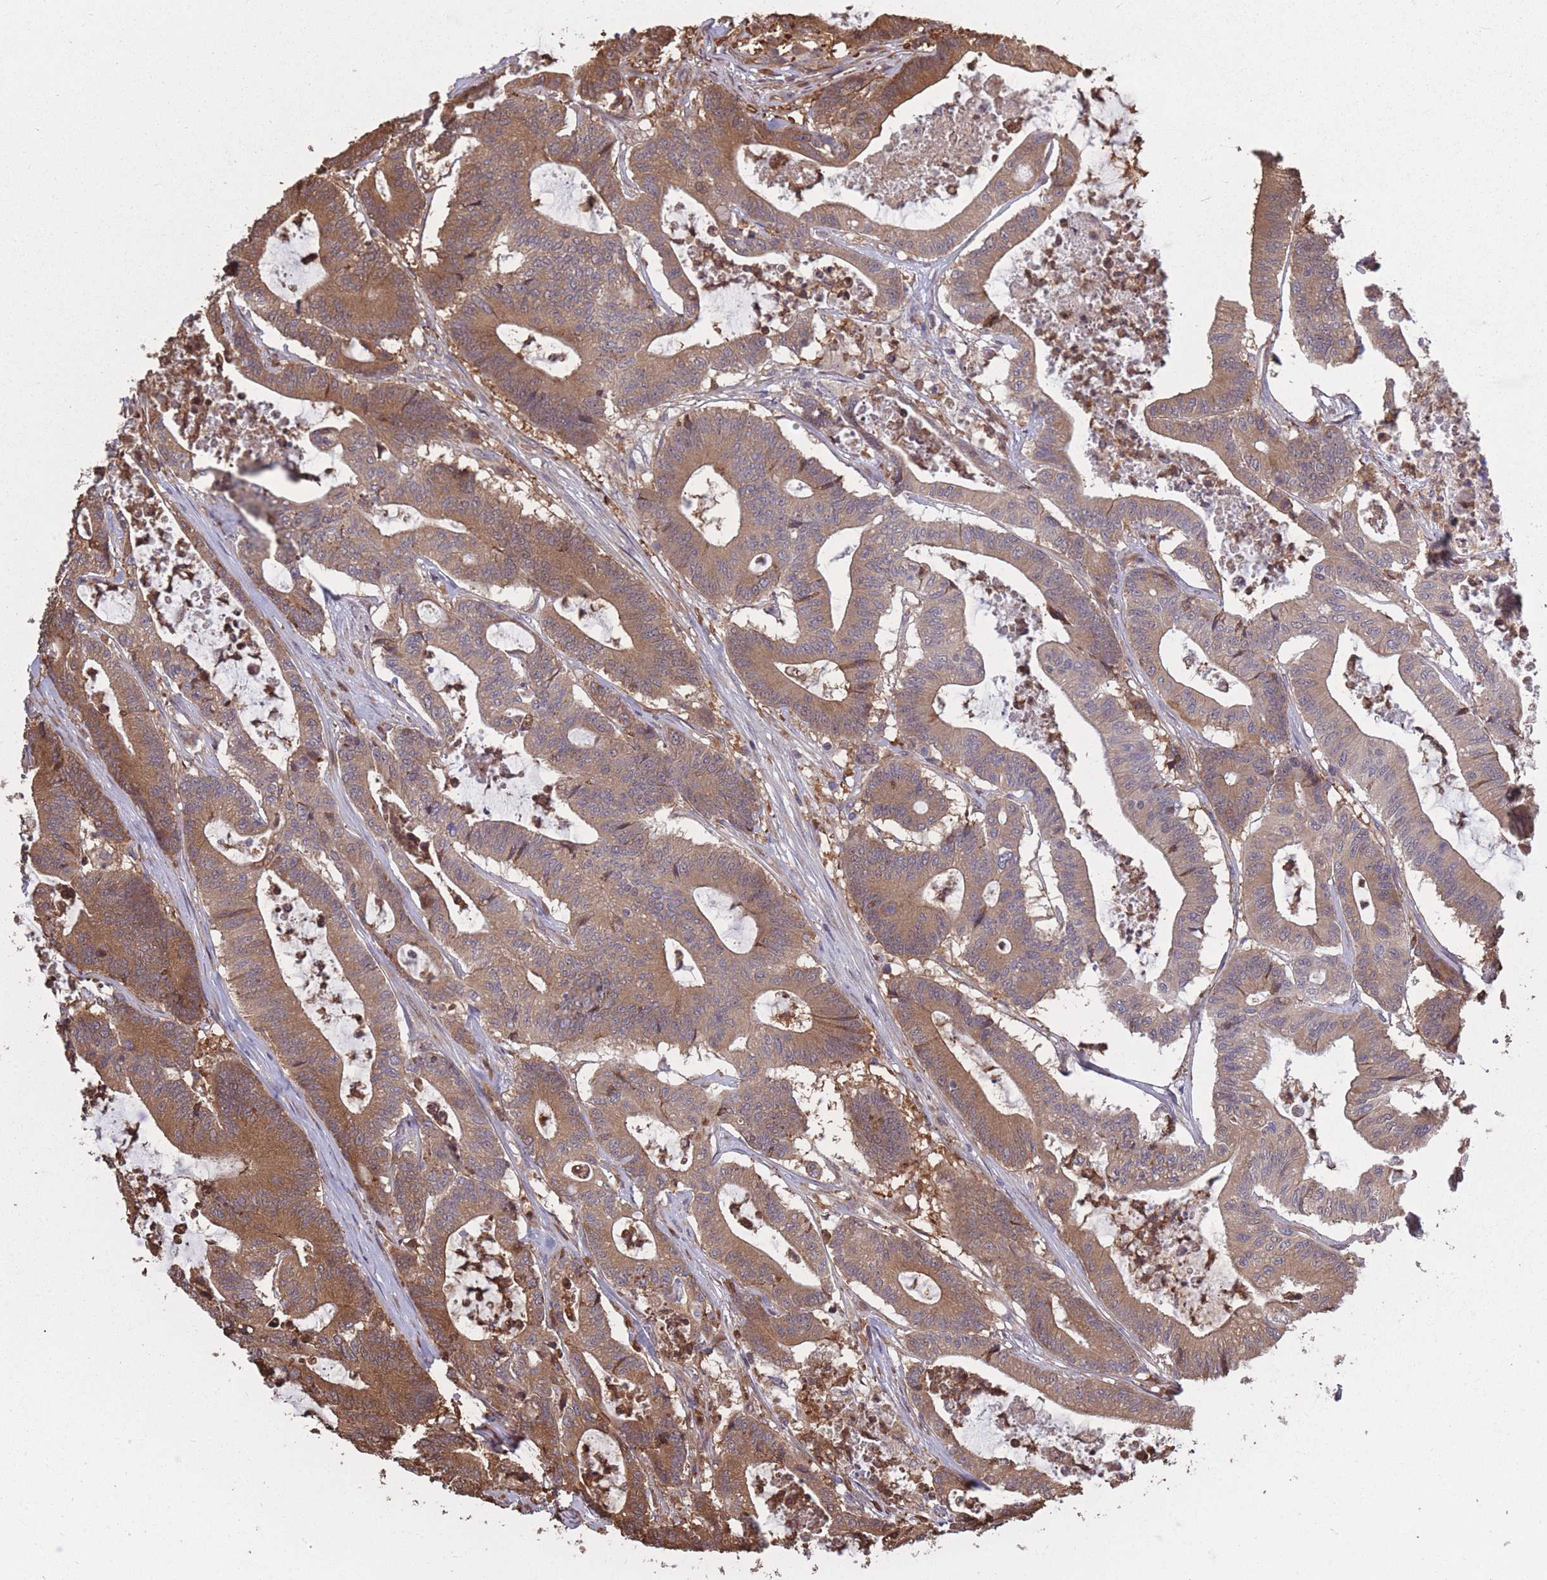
{"staining": {"intensity": "moderate", "quantity": ">75%", "location": "cytoplasmic/membranous"}, "tissue": "colorectal cancer", "cell_type": "Tumor cells", "image_type": "cancer", "snomed": [{"axis": "morphology", "description": "Adenocarcinoma, NOS"}, {"axis": "topography", "description": "Colon"}], "caption": "Protein staining displays moderate cytoplasmic/membranous expression in approximately >75% of tumor cells in adenocarcinoma (colorectal). The protein is stained brown, and the nuclei are stained in blue (DAB (3,3'-diaminobenzidine) IHC with brightfield microscopy, high magnification).", "gene": "ARL13B", "patient": {"sex": "female", "age": 84}}